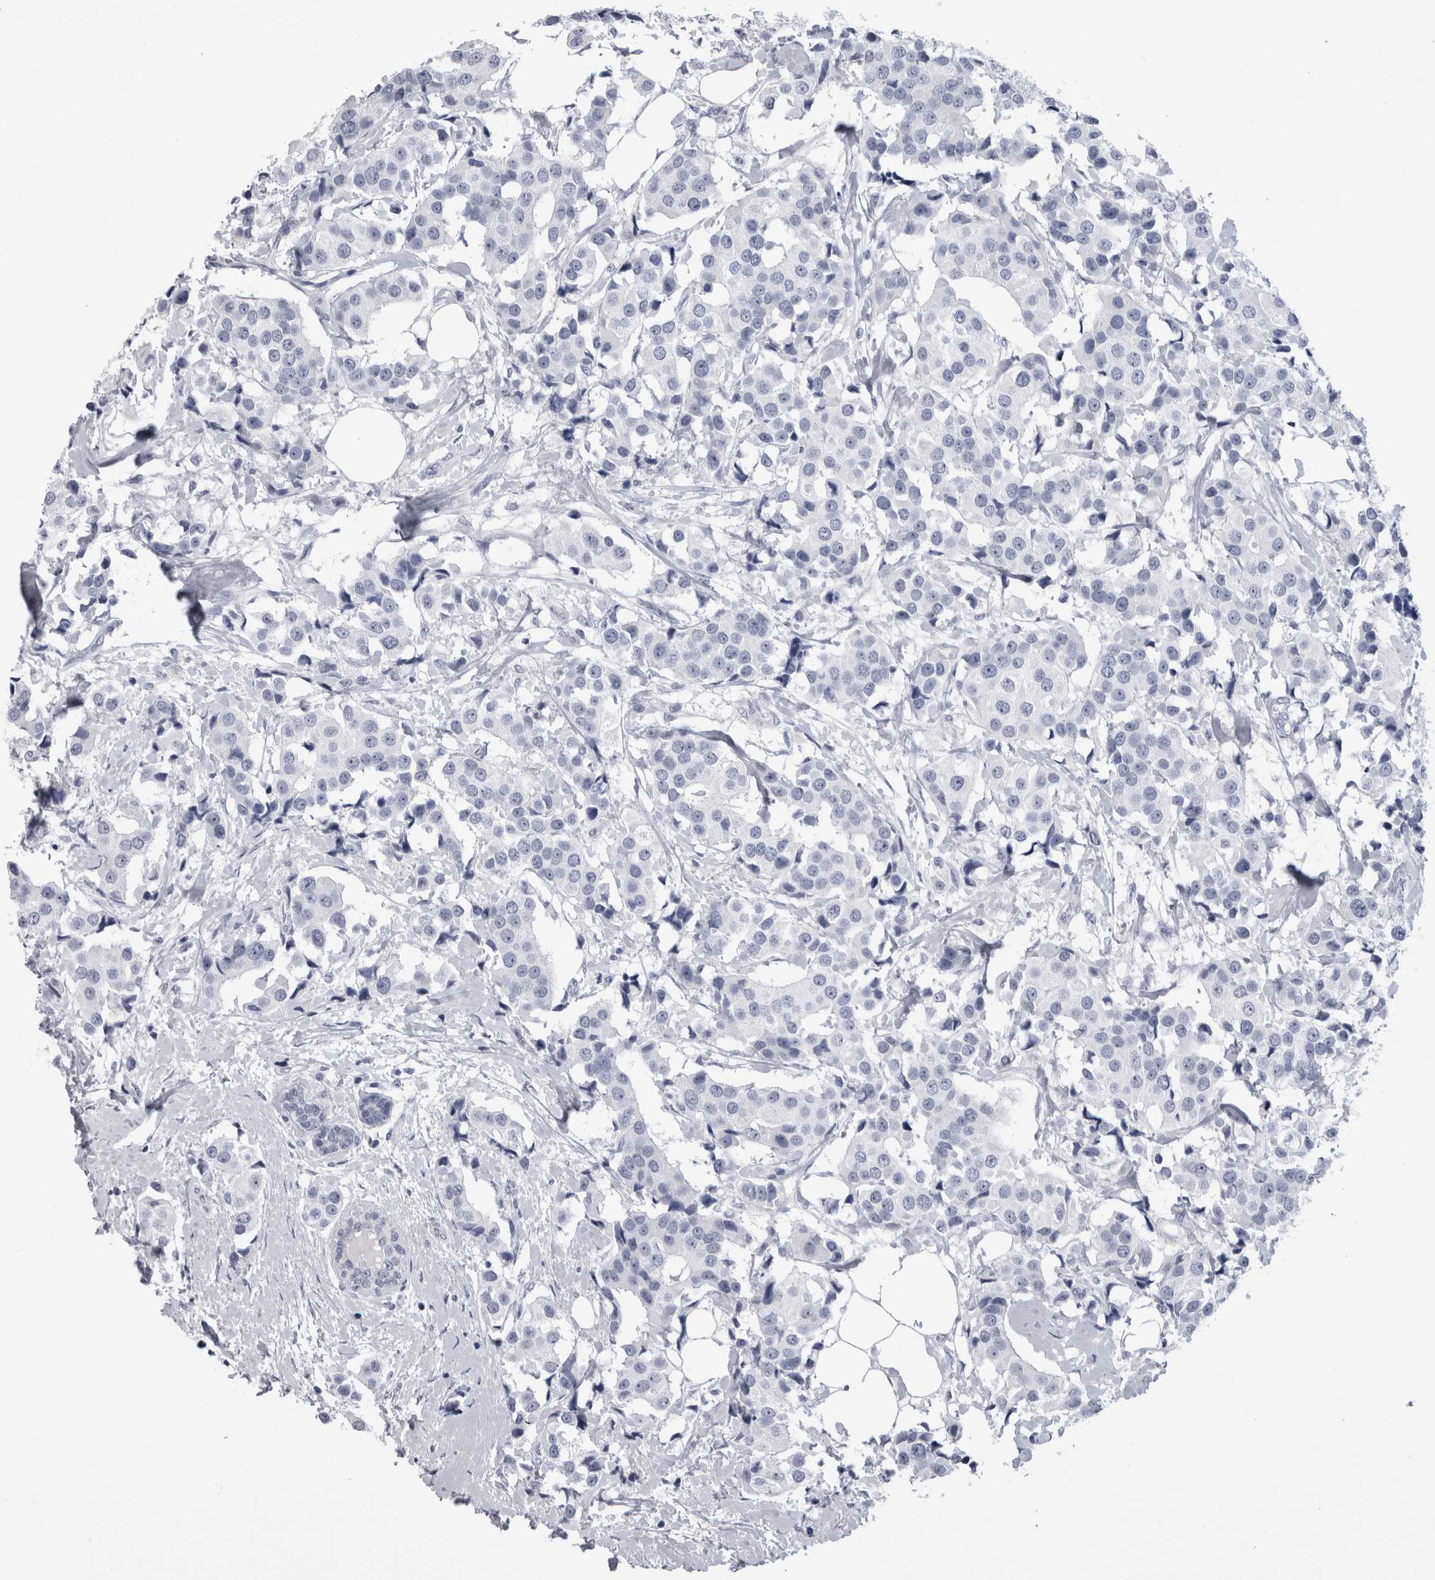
{"staining": {"intensity": "negative", "quantity": "none", "location": "none"}, "tissue": "breast cancer", "cell_type": "Tumor cells", "image_type": "cancer", "snomed": [{"axis": "morphology", "description": "Normal tissue, NOS"}, {"axis": "morphology", "description": "Duct carcinoma"}, {"axis": "topography", "description": "Breast"}], "caption": "Immunohistochemical staining of human breast cancer exhibits no significant positivity in tumor cells.", "gene": "AFMID", "patient": {"sex": "female", "age": 39}}